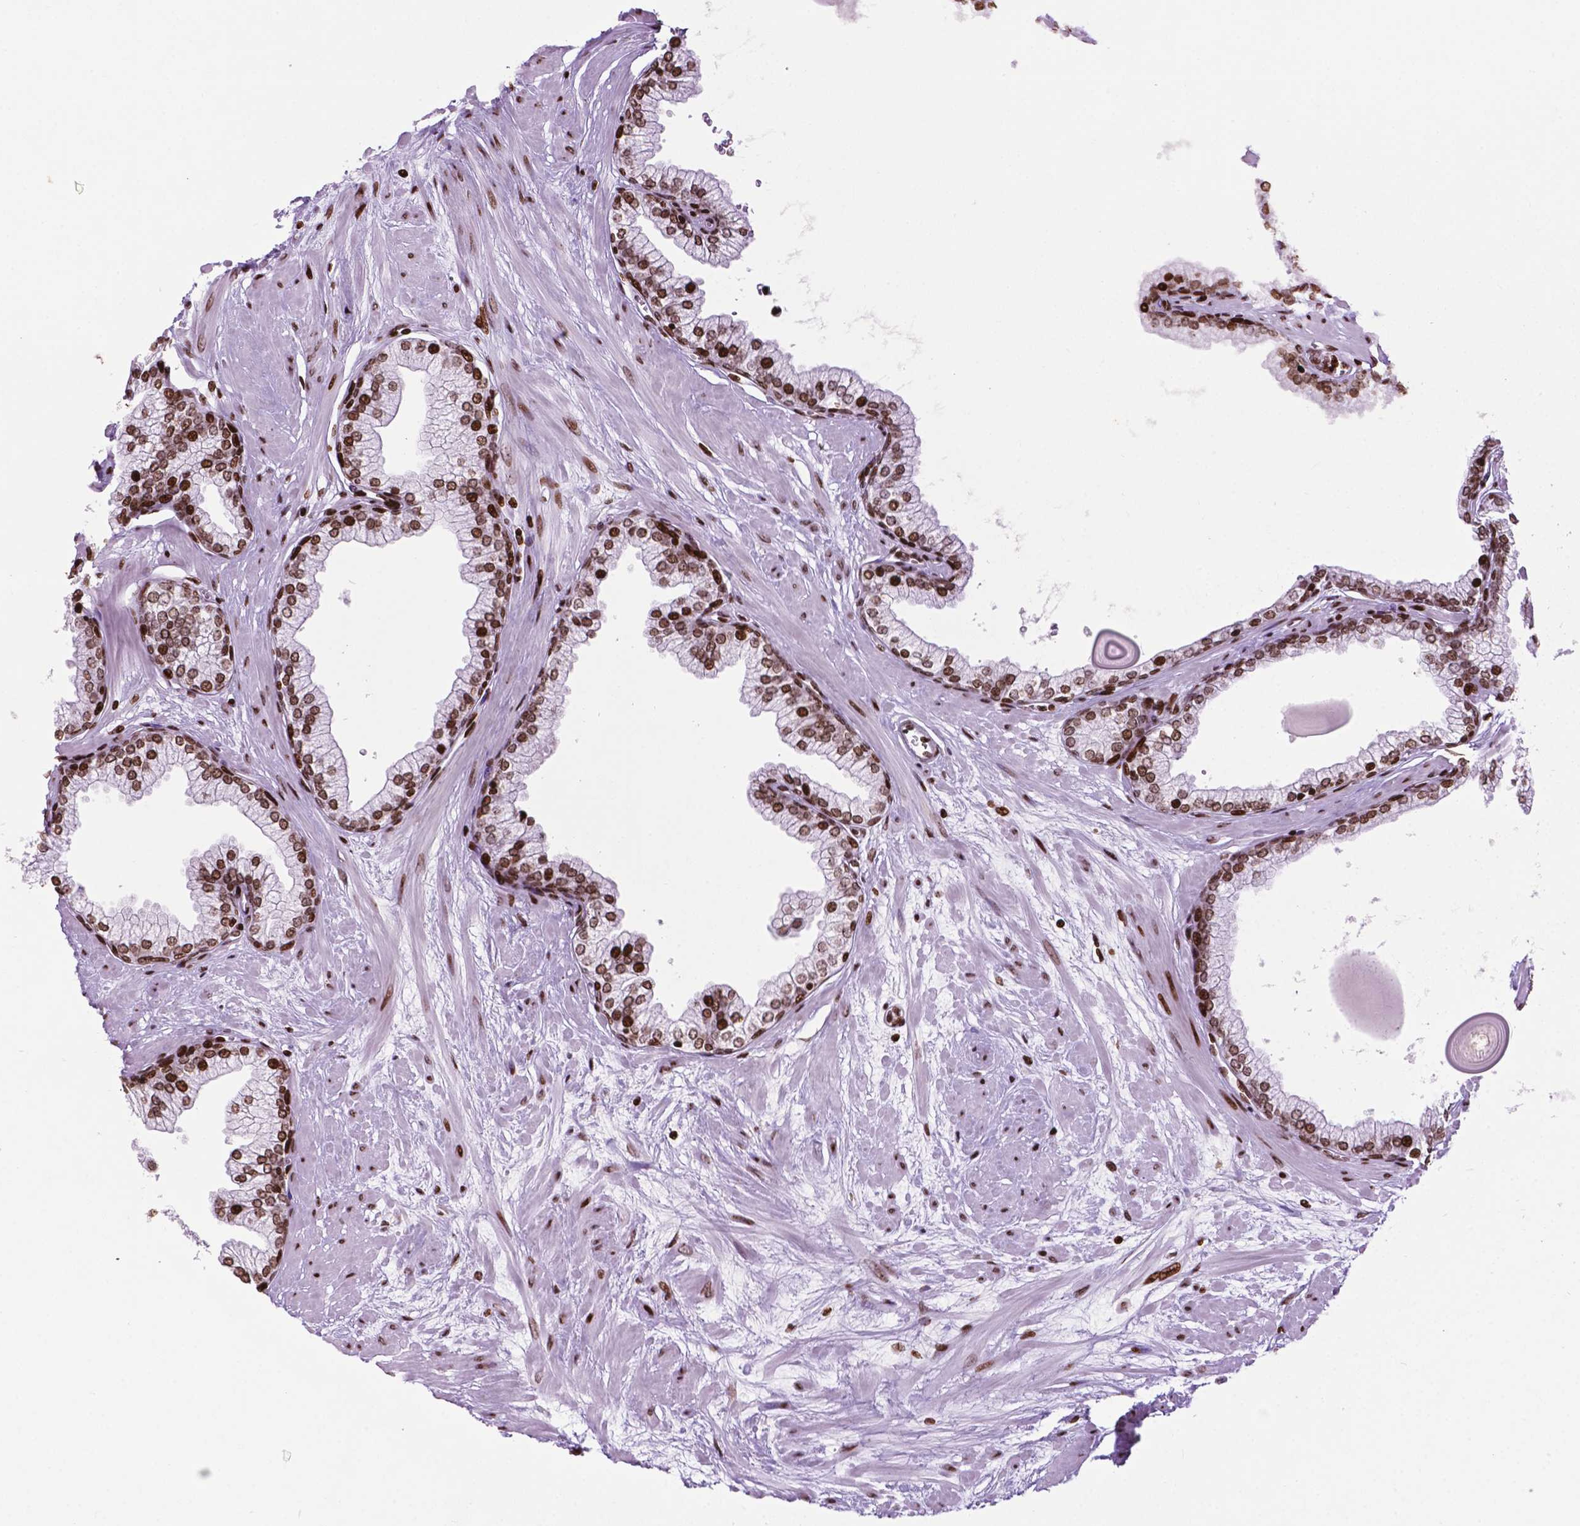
{"staining": {"intensity": "strong", "quantity": ">75%", "location": "nuclear"}, "tissue": "prostate", "cell_type": "Glandular cells", "image_type": "normal", "snomed": [{"axis": "morphology", "description": "Normal tissue, NOS"}, {"axis": "topography", "description": "Prostate"}, {"axis": "topography", "description": "Peripheral nerve tissue"}], "caption": "High-magnification brightfield microscopy of unremarkable prostate stained with DAB (3,3'-diaminobenzidine) (brown) and counterstained with hematoxylin (blue). glandular cells exhibit strong nuclear positivity is present in about>75% of cells. (brown staining indicates protein expression, while blue staining denotes nuclei).", "gene": "TMEM250", "patient": {"sex": "male", "age": 61}}